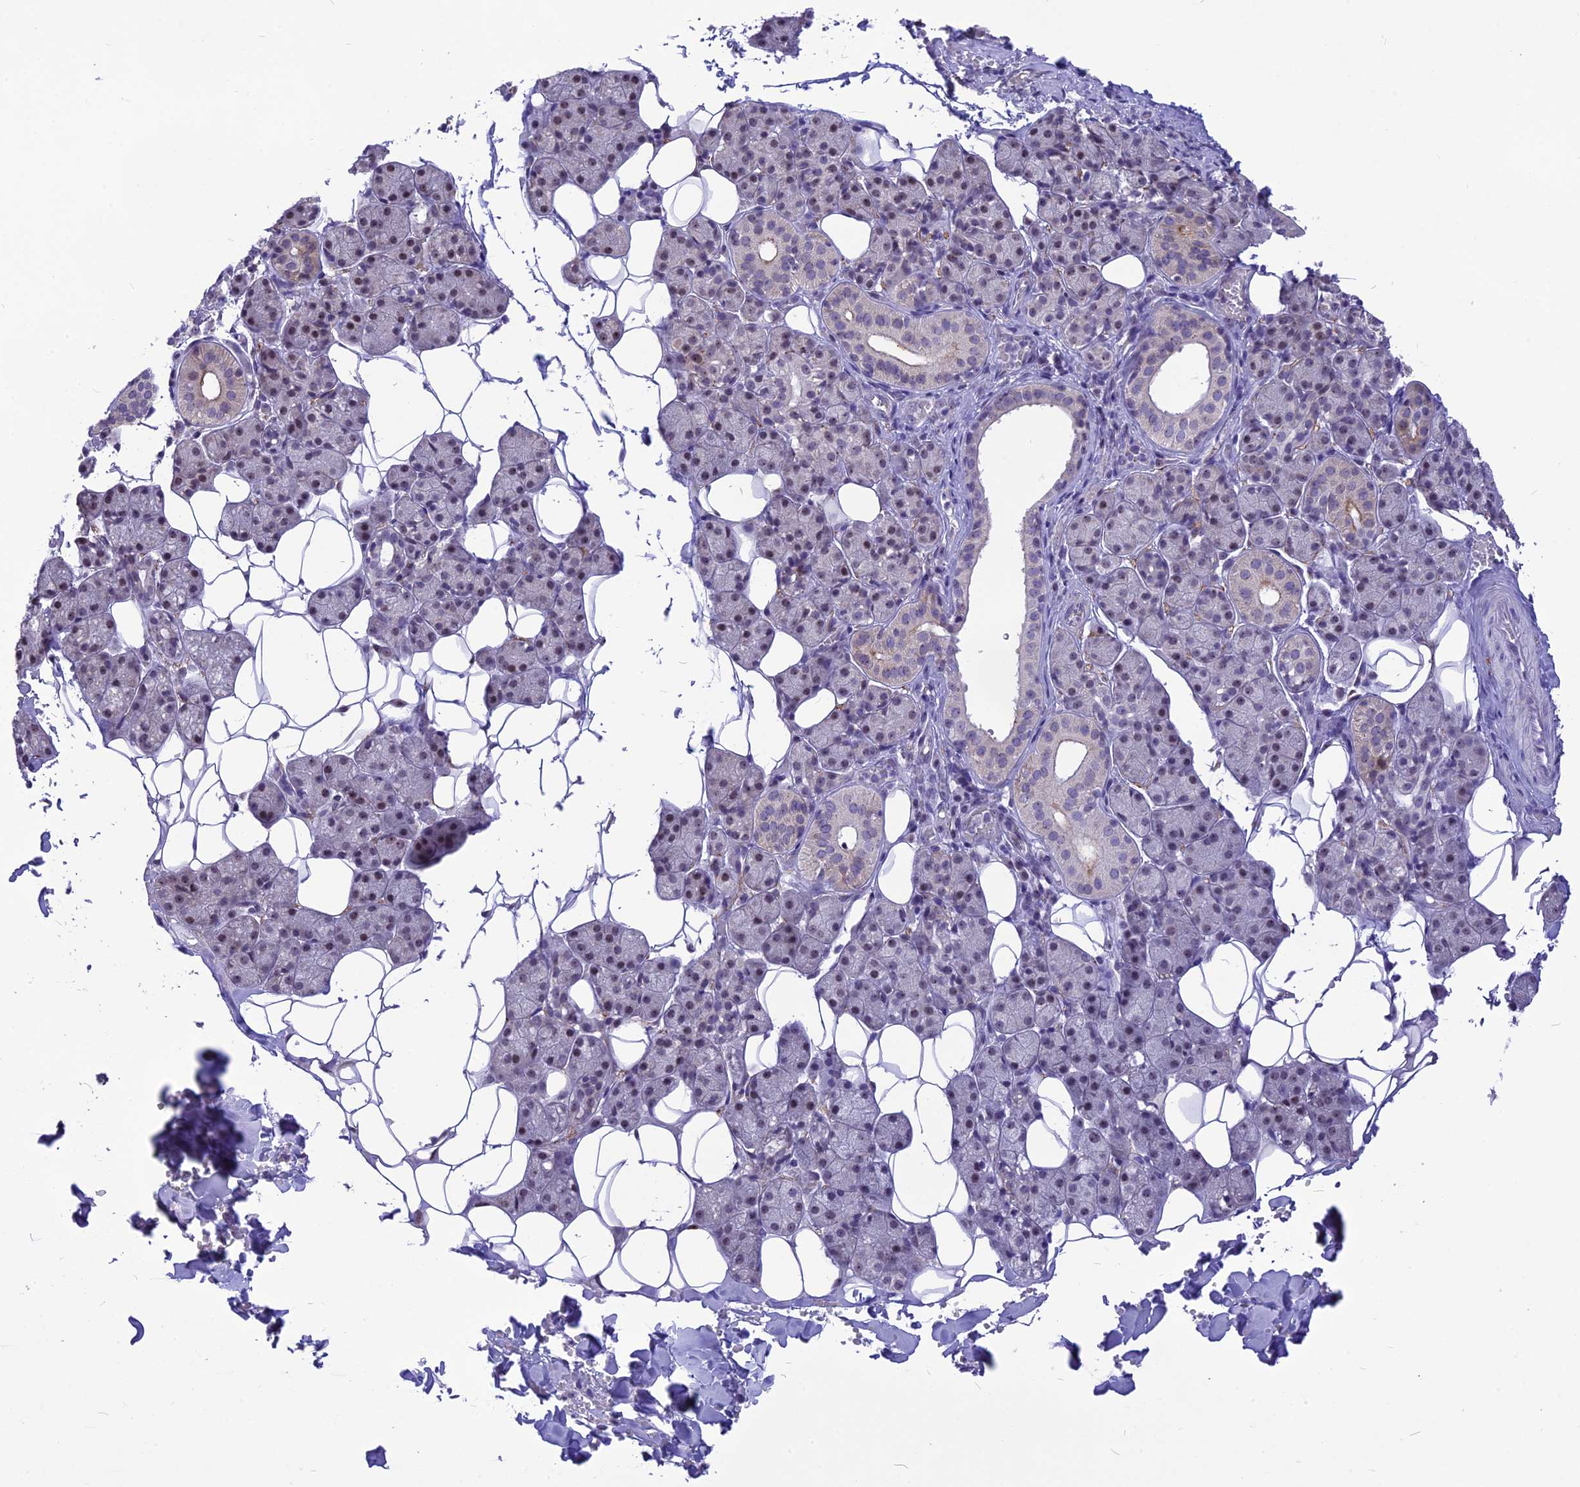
{"staining": {"intensity": "moderate", "quantity": "<25%", "location": "cytoplasmic/membranous"}, "tissue": "salivary gland", "cell_type": "Glandular cells", "image_type": "normal", "snomed": [{"axis": "morphology", "description": "Normal tissue, NOS"}, {"axis": "topography", "description": "Salivary gland"}], "caption": "The immunohistochemical stain highlights moderate cytoplasmic/membranous staining in glandular cells of normal salivary gland.", "gene": "CMSS1", "patient": {"sex": "female", "age": 33}}